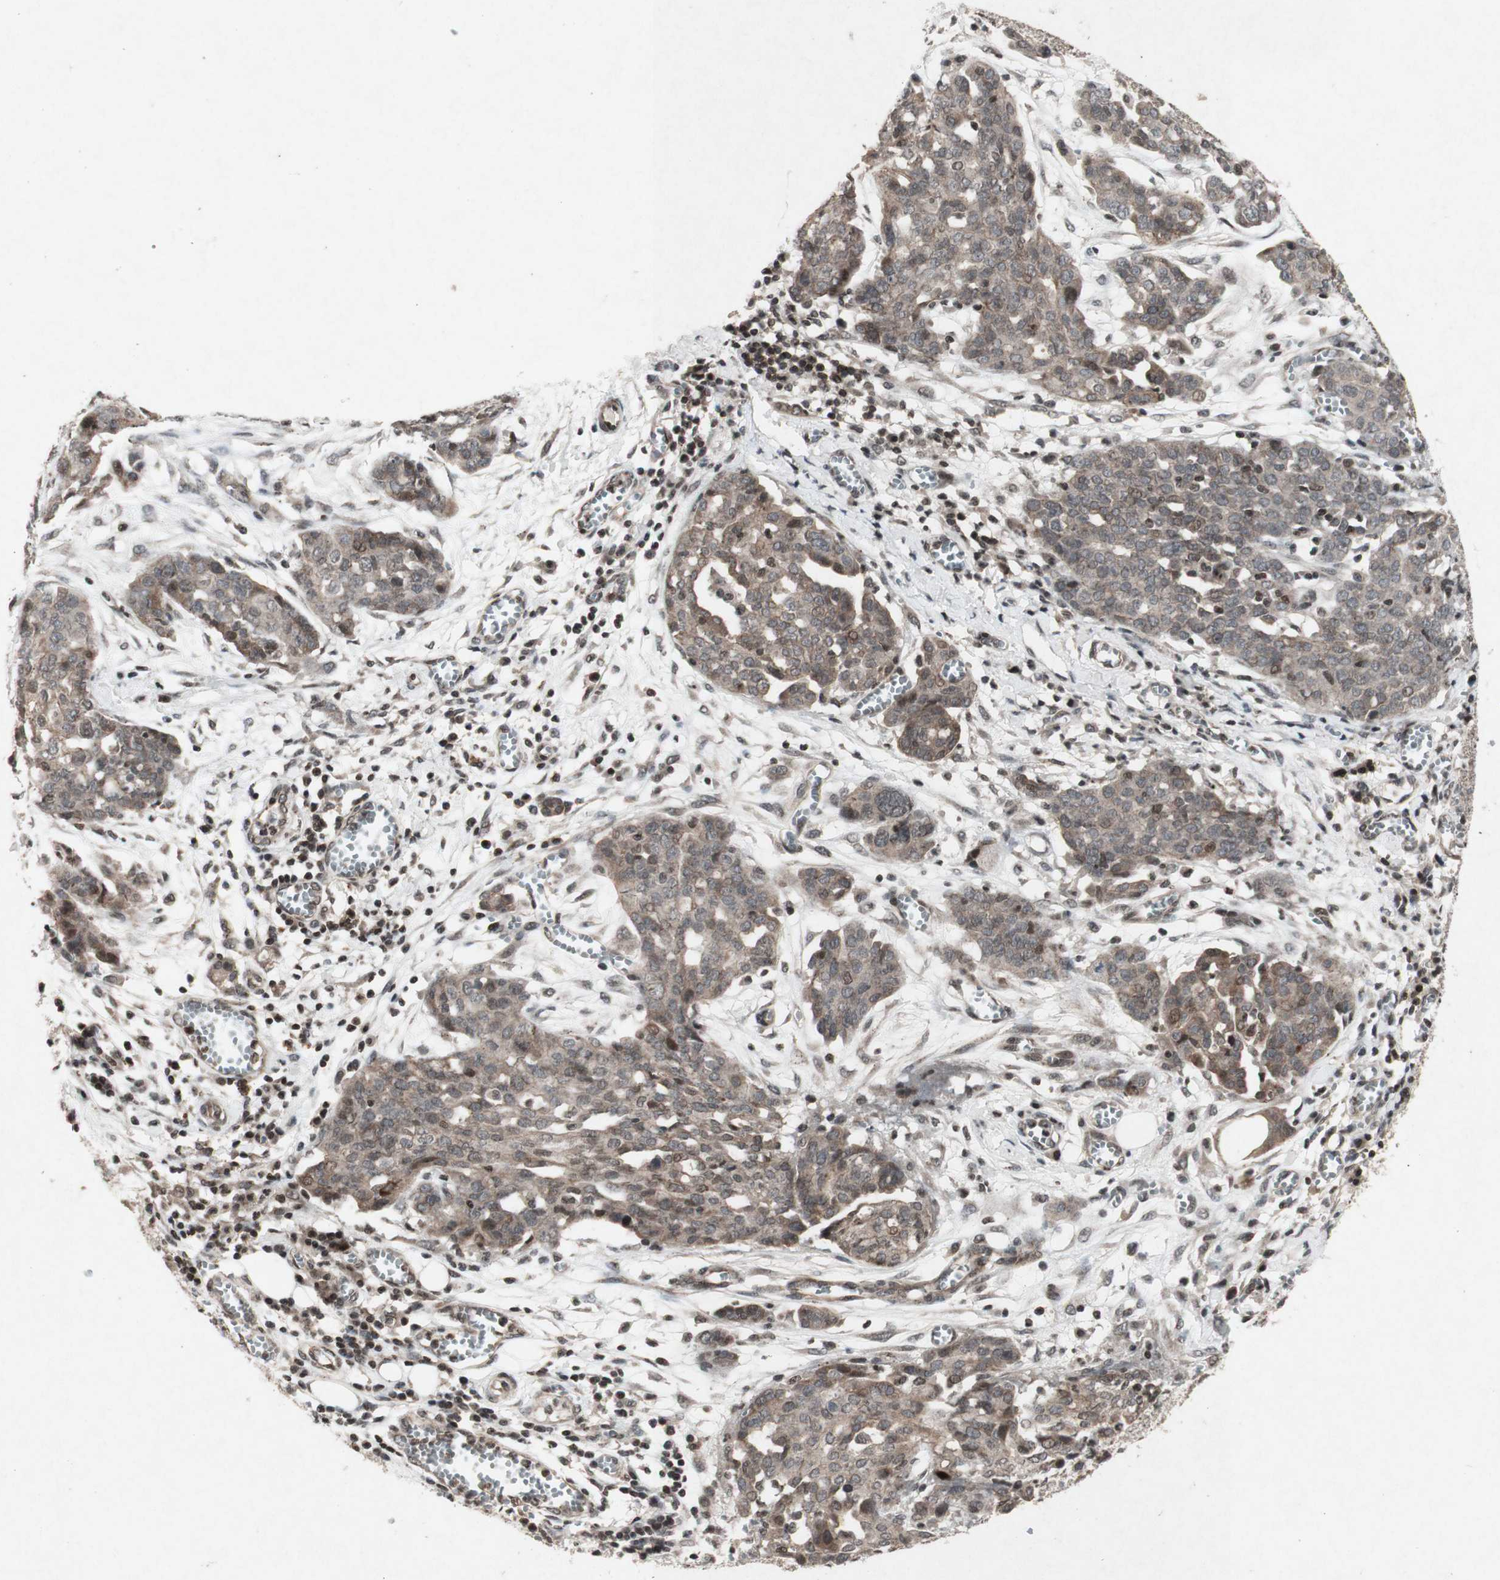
{"staining": {"intensity": "weak", "quantity": ">75%", "location": "cytoplasmic/membranous"}, "tissue": "ovarian cancer", "cell_type": "Tumor cells", "image_type": "cancer", "snomed": [{"axis": "morphology", "description": "Cystadenocarcinoma, serous, NOS"}, {"axis": "topography", "description": "Soft tissue"}, {"axis": "topography", "description": "Ovary"}], "caption": "About >75% of tumor cells in human ovarian serous cystadenocarcinoma exhibit weak cytoplasmic/membranous protein staining as visualized by brown immunohistochemical staining.", "gene": "PLXNA1", "patient": {"sex": "female", "age": 57}}